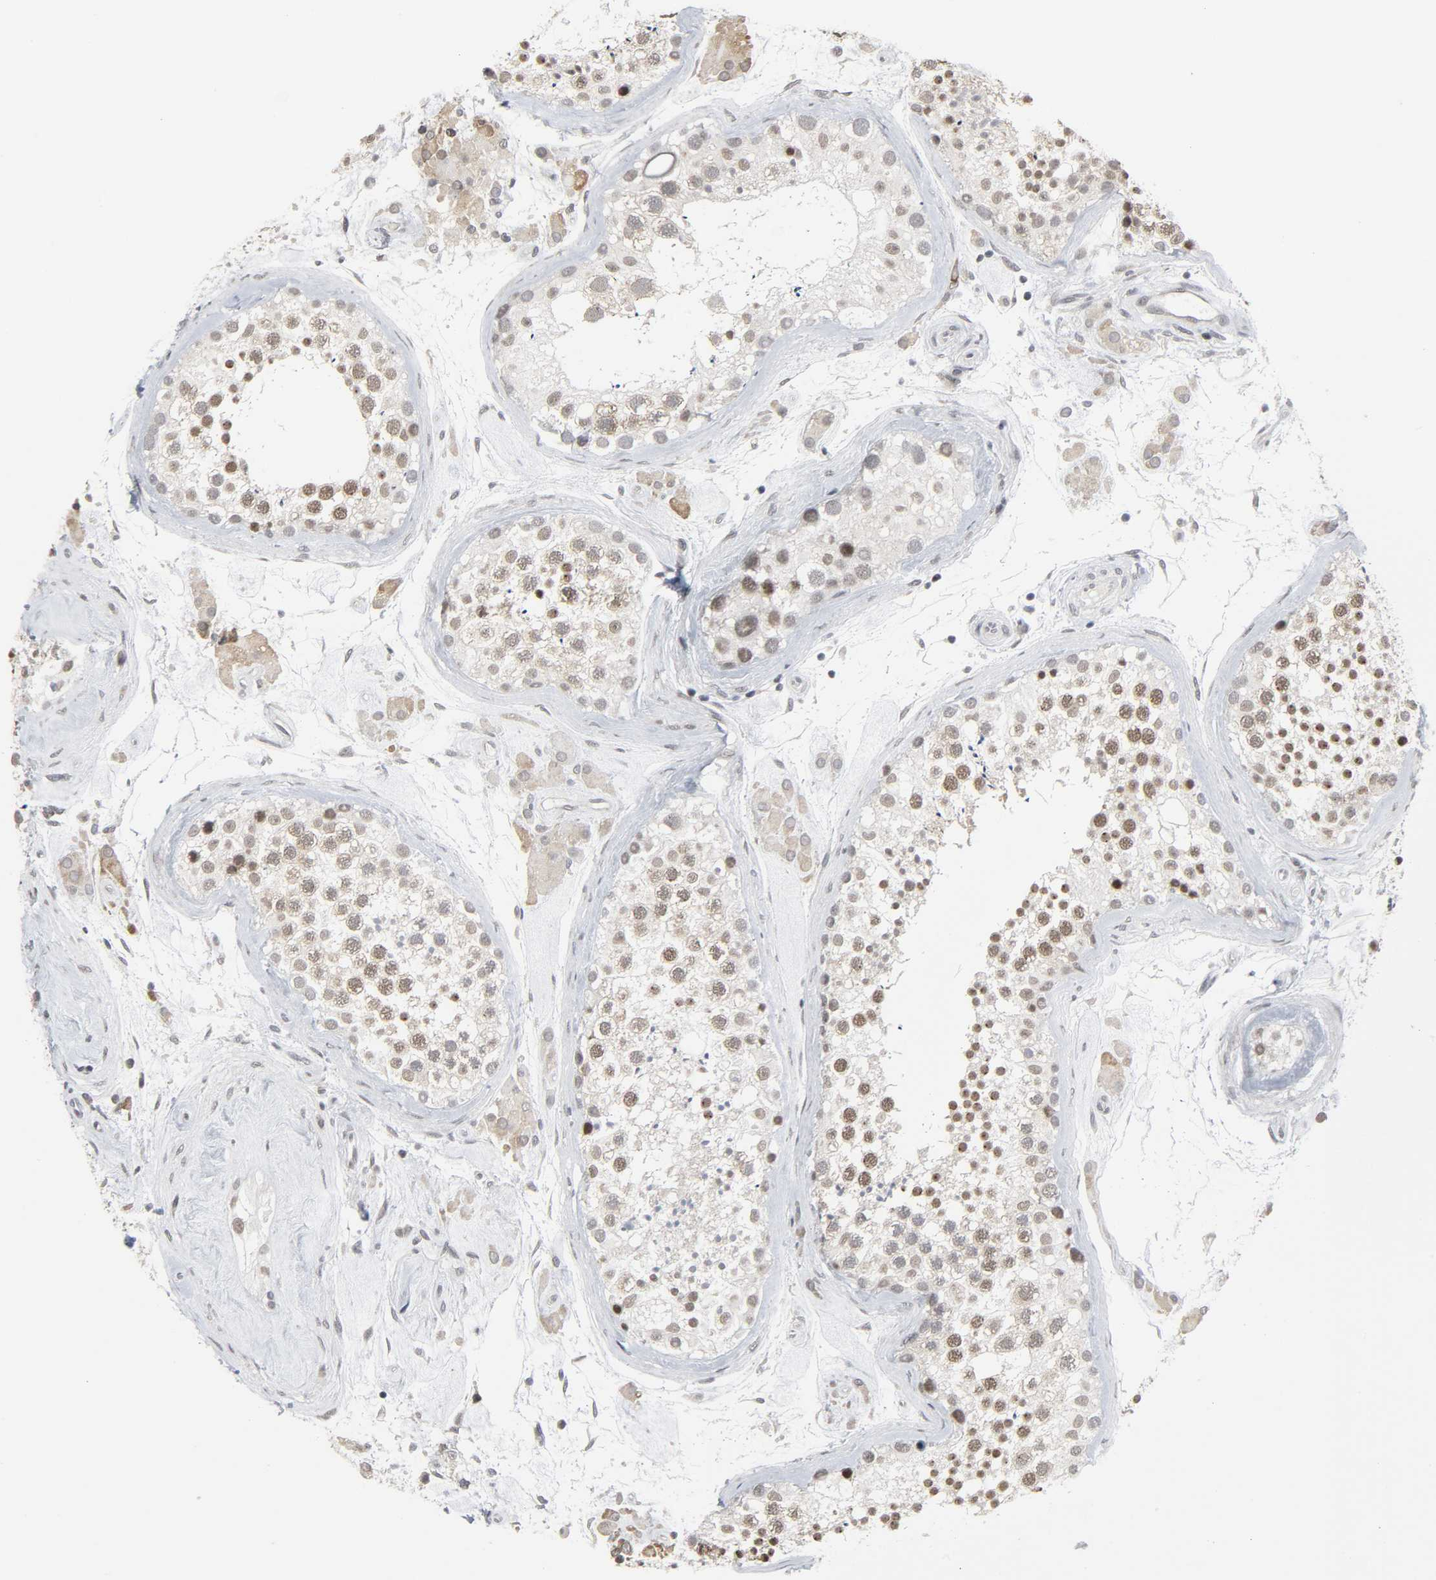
{"staining": {"intensity": "moderate", "quantity": "25%-75%", "location": "nuclear"}, "tissue": "testis", "cell_type": "Cells in seminiferous ducts", "image_type": "normal", "snomed": [{"axis": "morphology", "description": "Normal tissue, NOS"}, {"axis": "topography", "description": "Testis"}], "caption": "Protein analysis of normal testis demonstrates moderate nuclear positivity in about 25%-75% of cells in seminiferous ducts. Ihc stains the protein of interest in brown and the nuclei are stained blue.", "gene": "MUC1", "patient": {"sex": "male", "age": 46}}